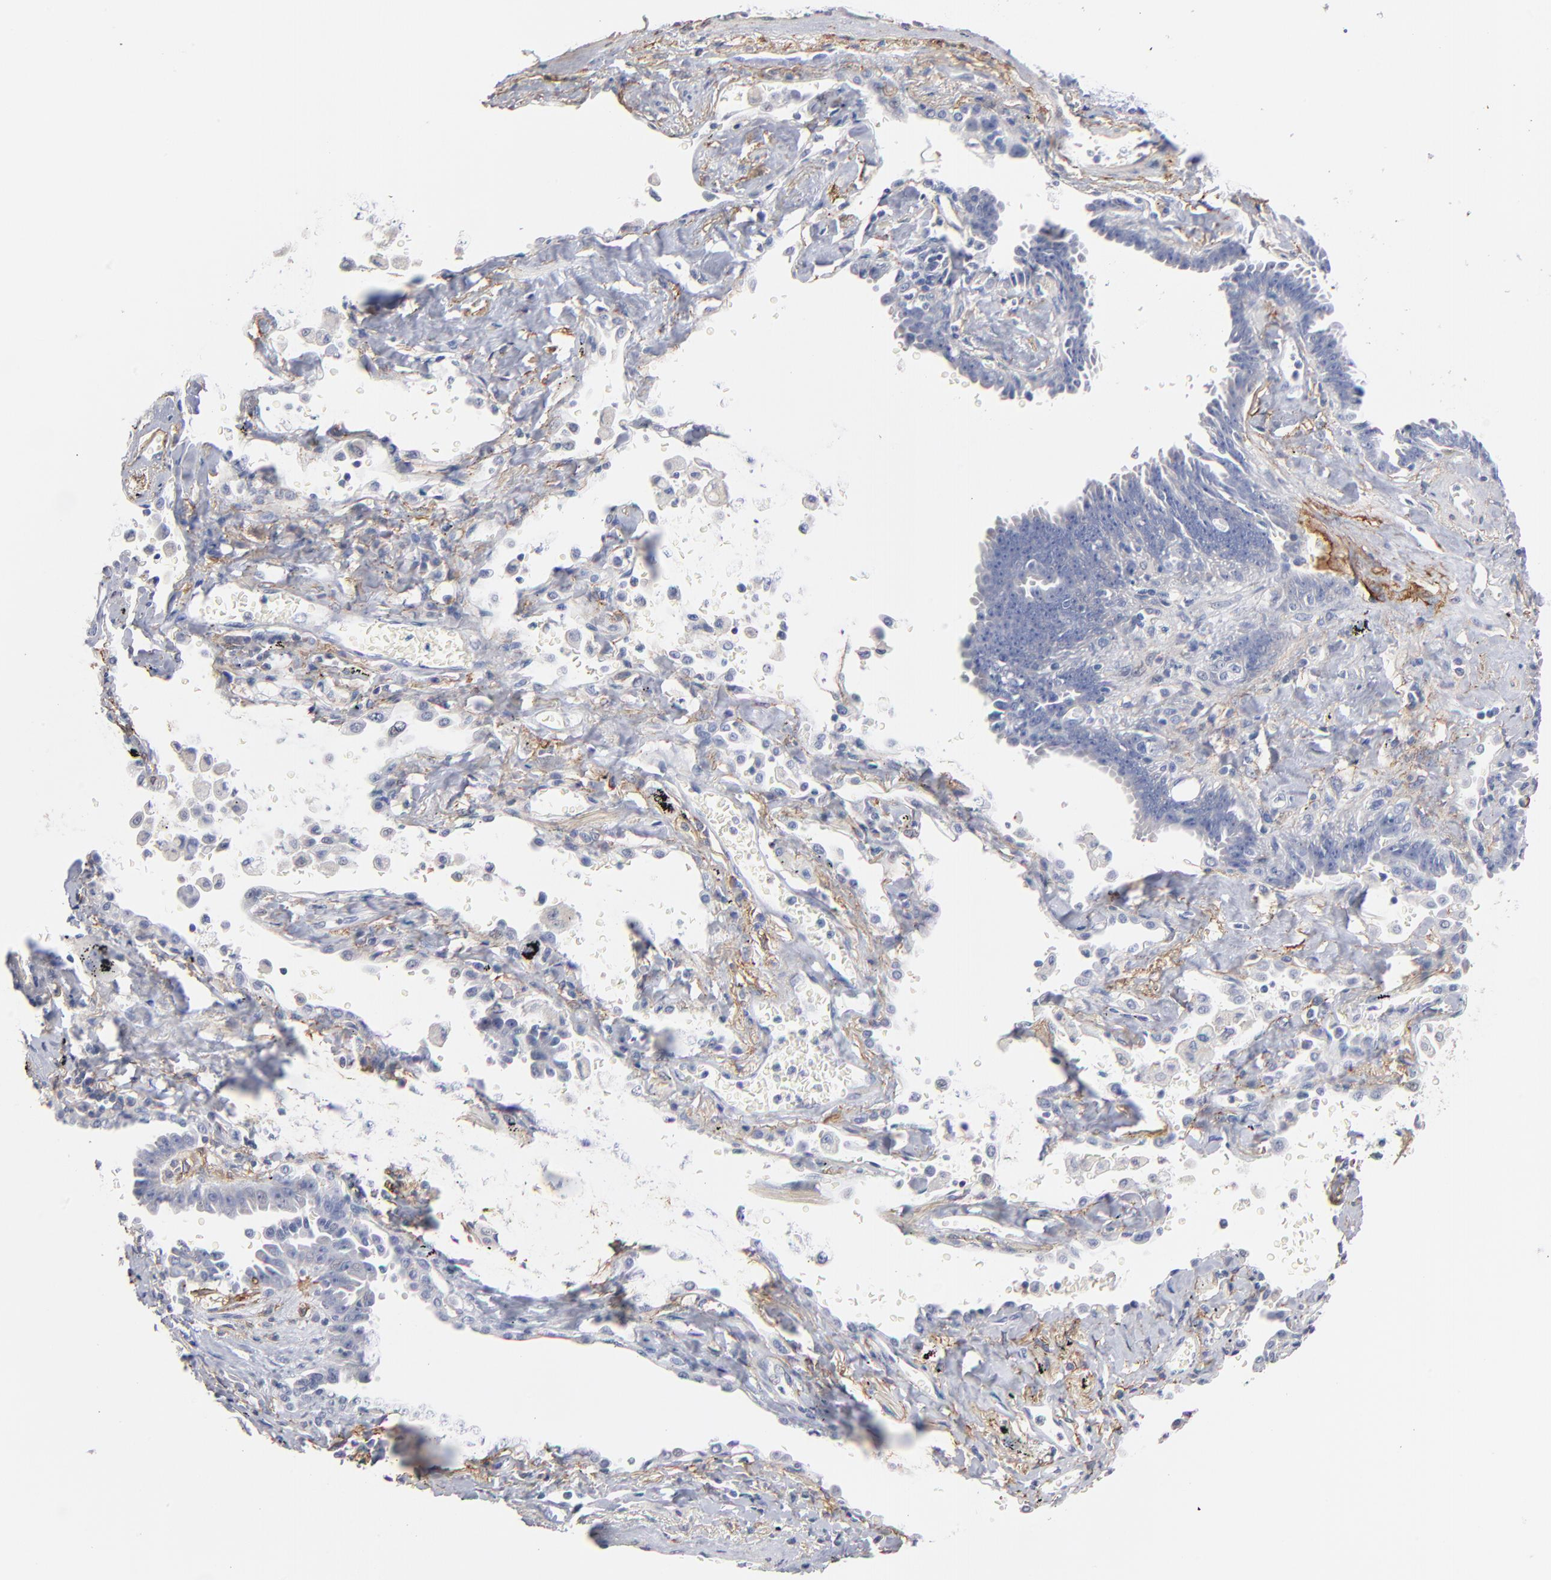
{"staining": {"intensity": "negative", "quantity": "none", "location": "none"}, "tissue": "lung cancer", "cell_type": "Tumor cells", "image_type": "cancer", "snomed": [{"axis": "morphology", "description": "Adenocarcinoma, NOS"}, {"axis": "topography", "description": "Lung"}], "caption": "Immunohistochemistry histopathology image of neoplastic tissue: human adenocarcinoma (lung) stained with DAB reveals no significant protein positivity in tumor cells.", "gene": "ITGA8", "patient": {"sex": "female", "age": 64}}